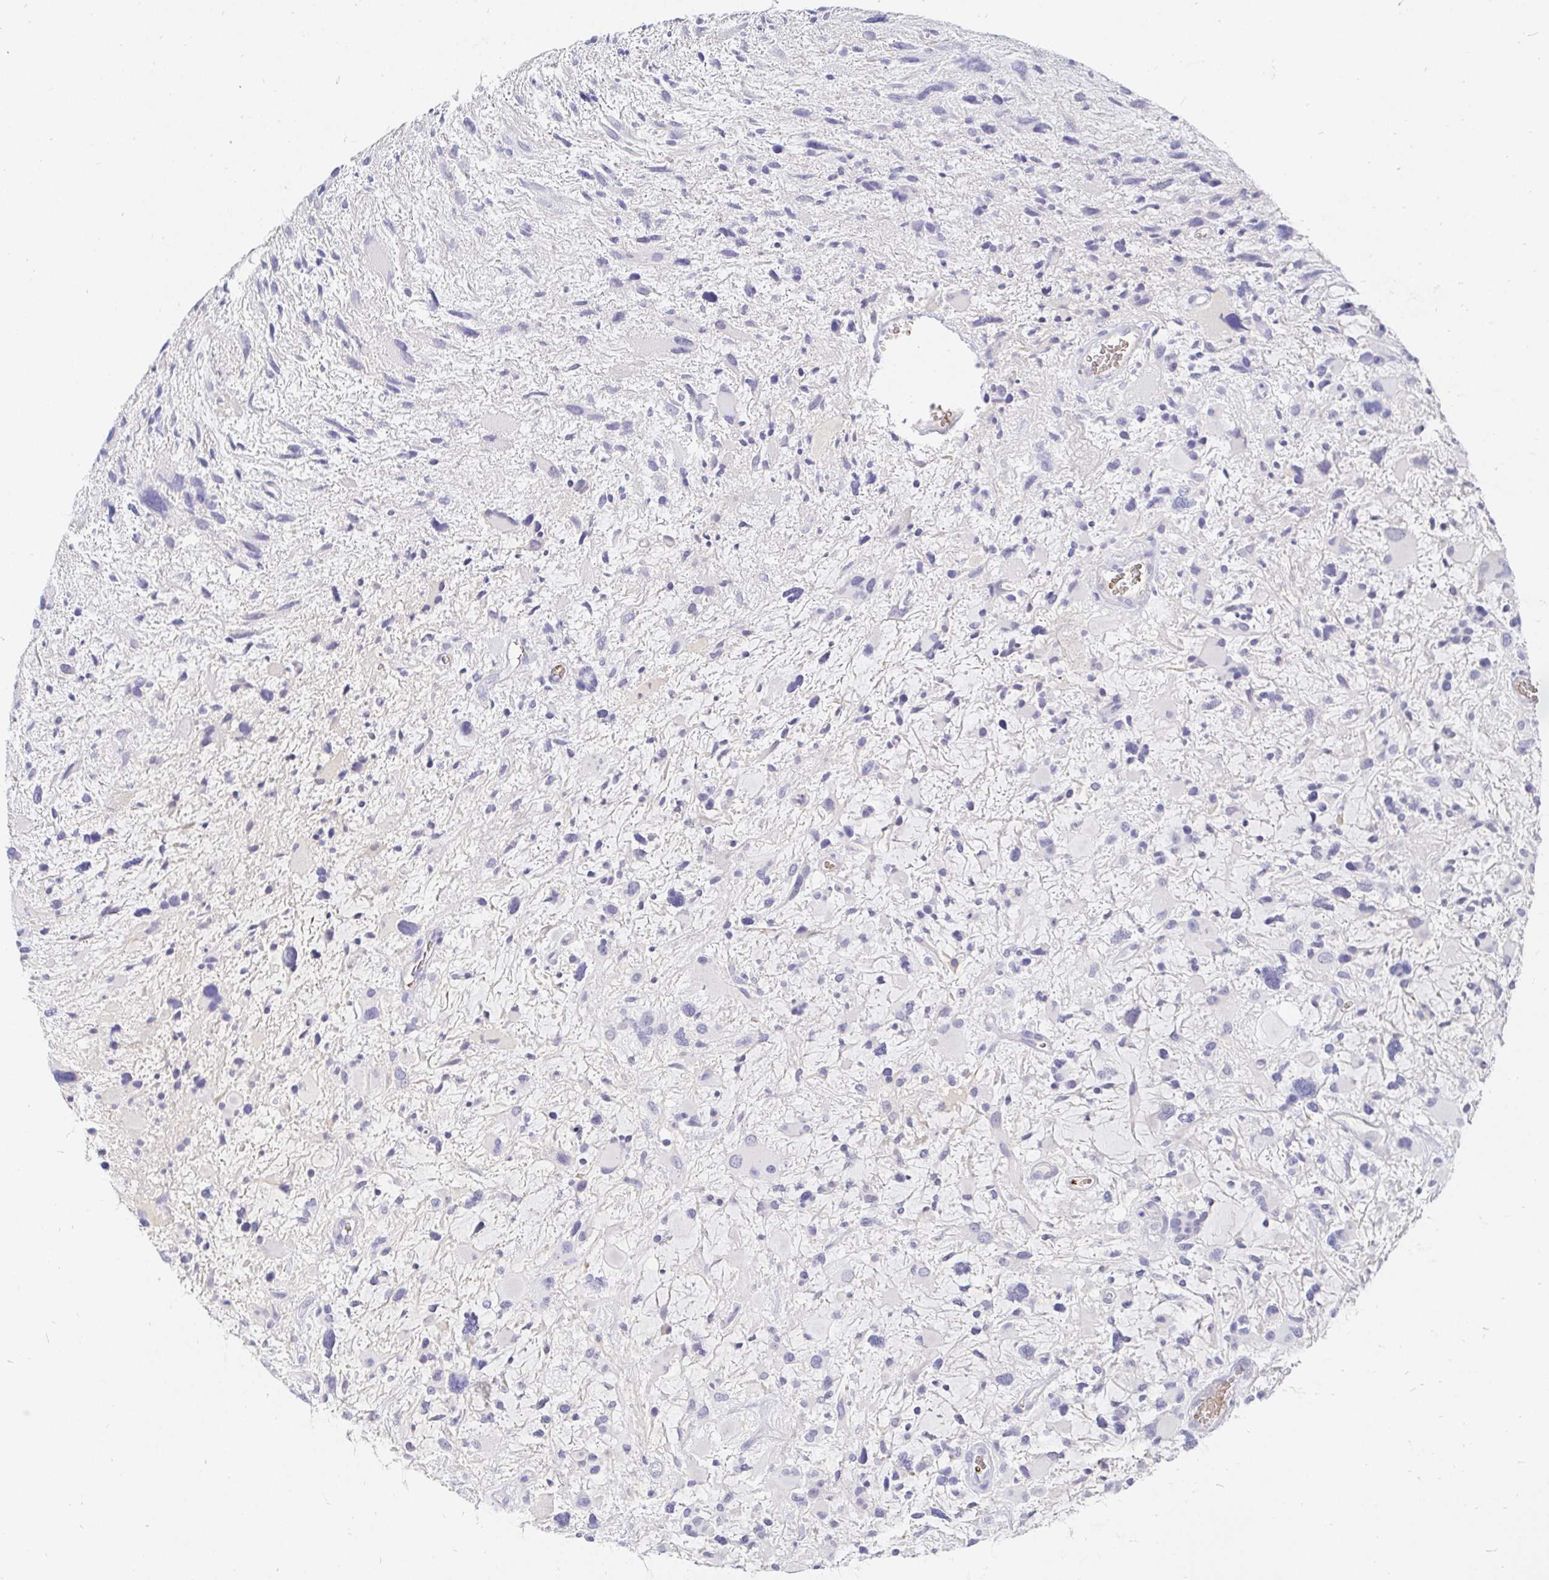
{"staining": {"intensity": "negative", "quantity": "none", "location": "none"}, "tissue": "glioma", "cell_type": "Tumor cells", "image_type": "cancer", "snomed": [{"axis": "morphology", "description": "Glioma, malignant, High grade"}, {"axis": "topography", "description": "Brain"}], "caption": "Immunohistochemistry histopathology image of neoplastic tissue: glioma stained with DAB (3,3'-diaminobenzidine) demonstrates no significant protein positivity in tumor cells.", "gene": "FGF21", "patient": {"sex": "female", "age": 11}}